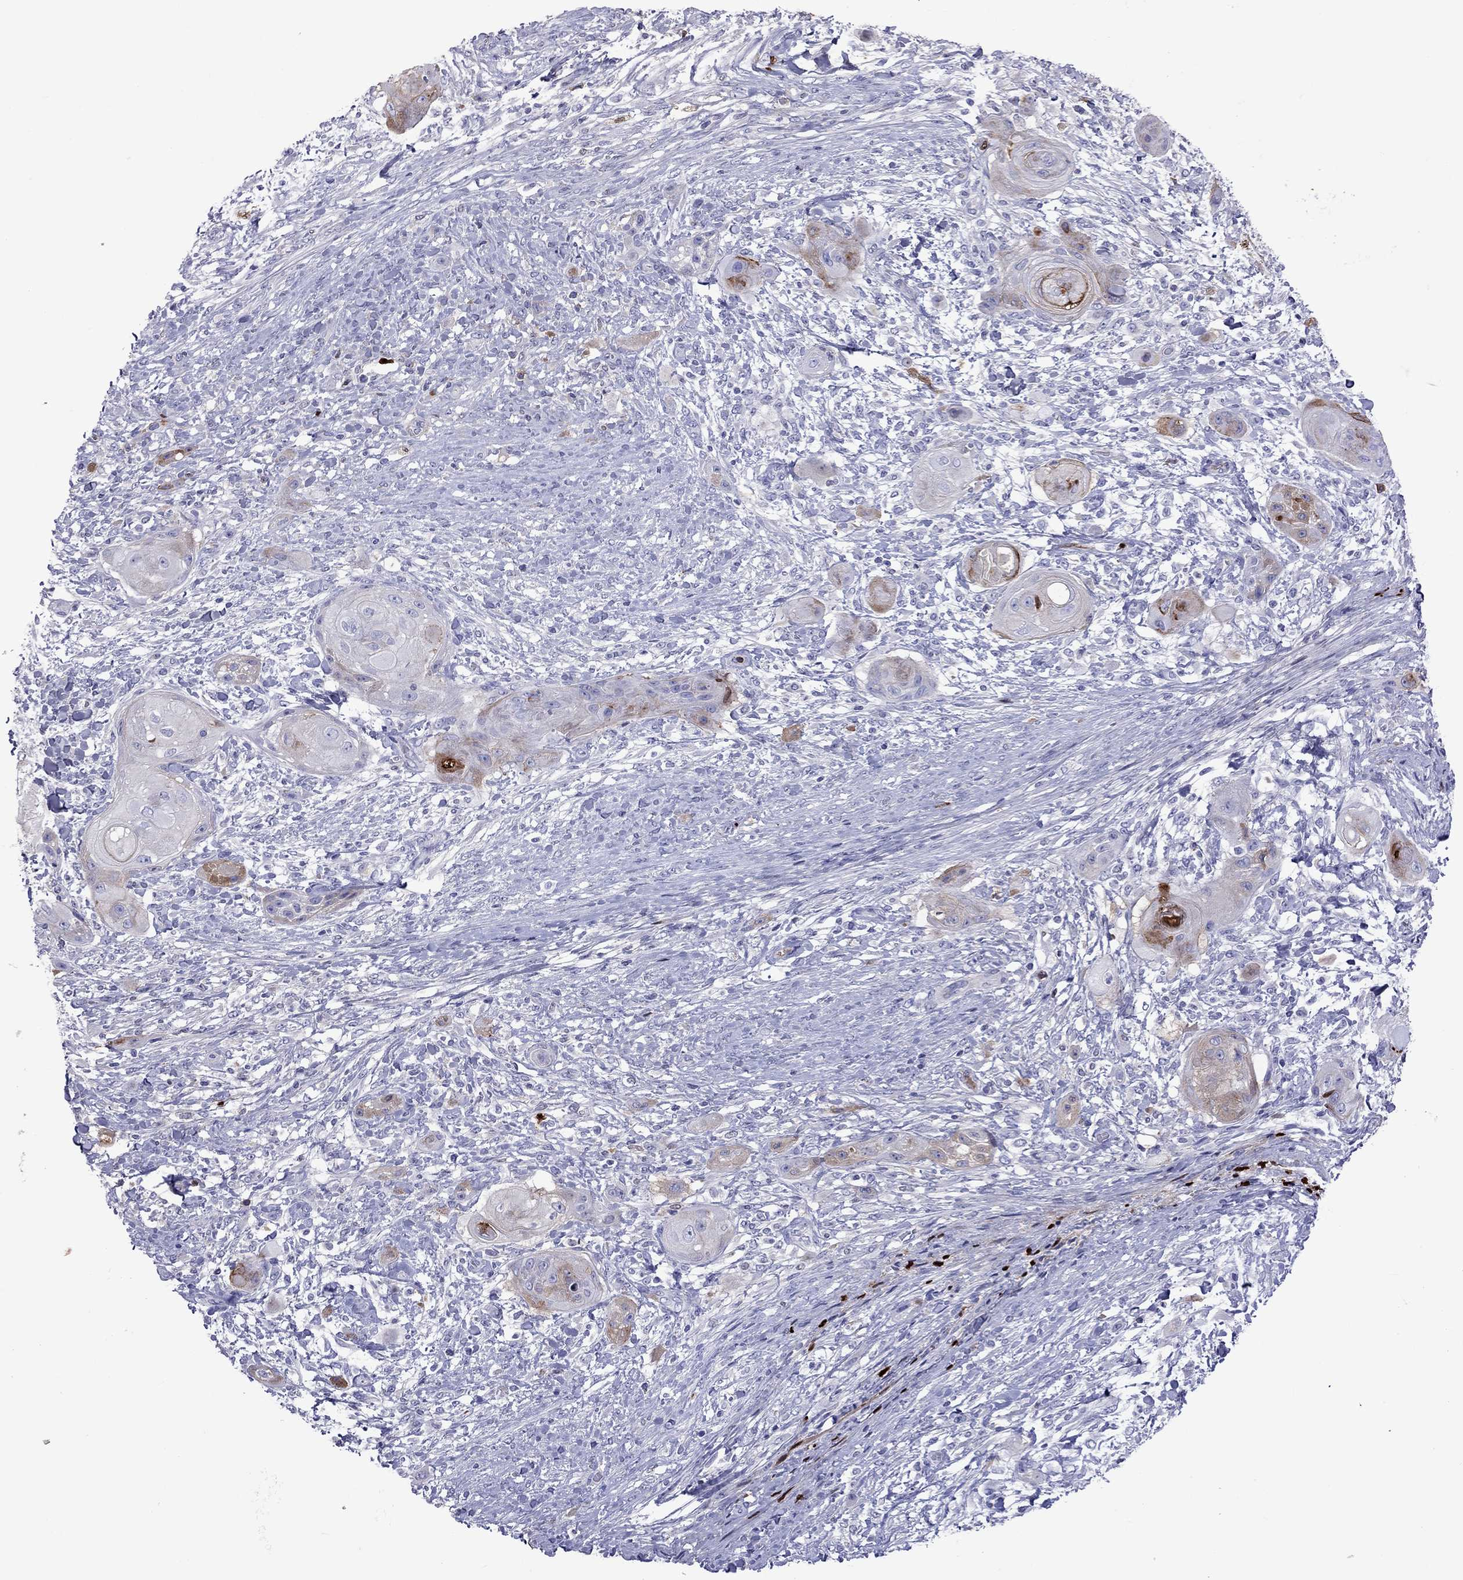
{"staining": {"intensity": "weak", "quantity": "<25%", "location": "cytoplasmic/membranous"}, "tissue": "skin cancer", "cell_type": "Tumor cells", "image_type": "cancer", "snomed": [{"axis": "morphology", "description": "Squamous cell carcinoma, NOS"}, {"axis": "topography", "description": "Skin"}], "caption": "Tumor cells show no significant expression in skin cancer. The staining is performed using DAB brown chromogen with nuclei counter-stained in using hematoxylin.", "gene": "SERPINA3", "patient": {"sex": "male", "age": 62}}